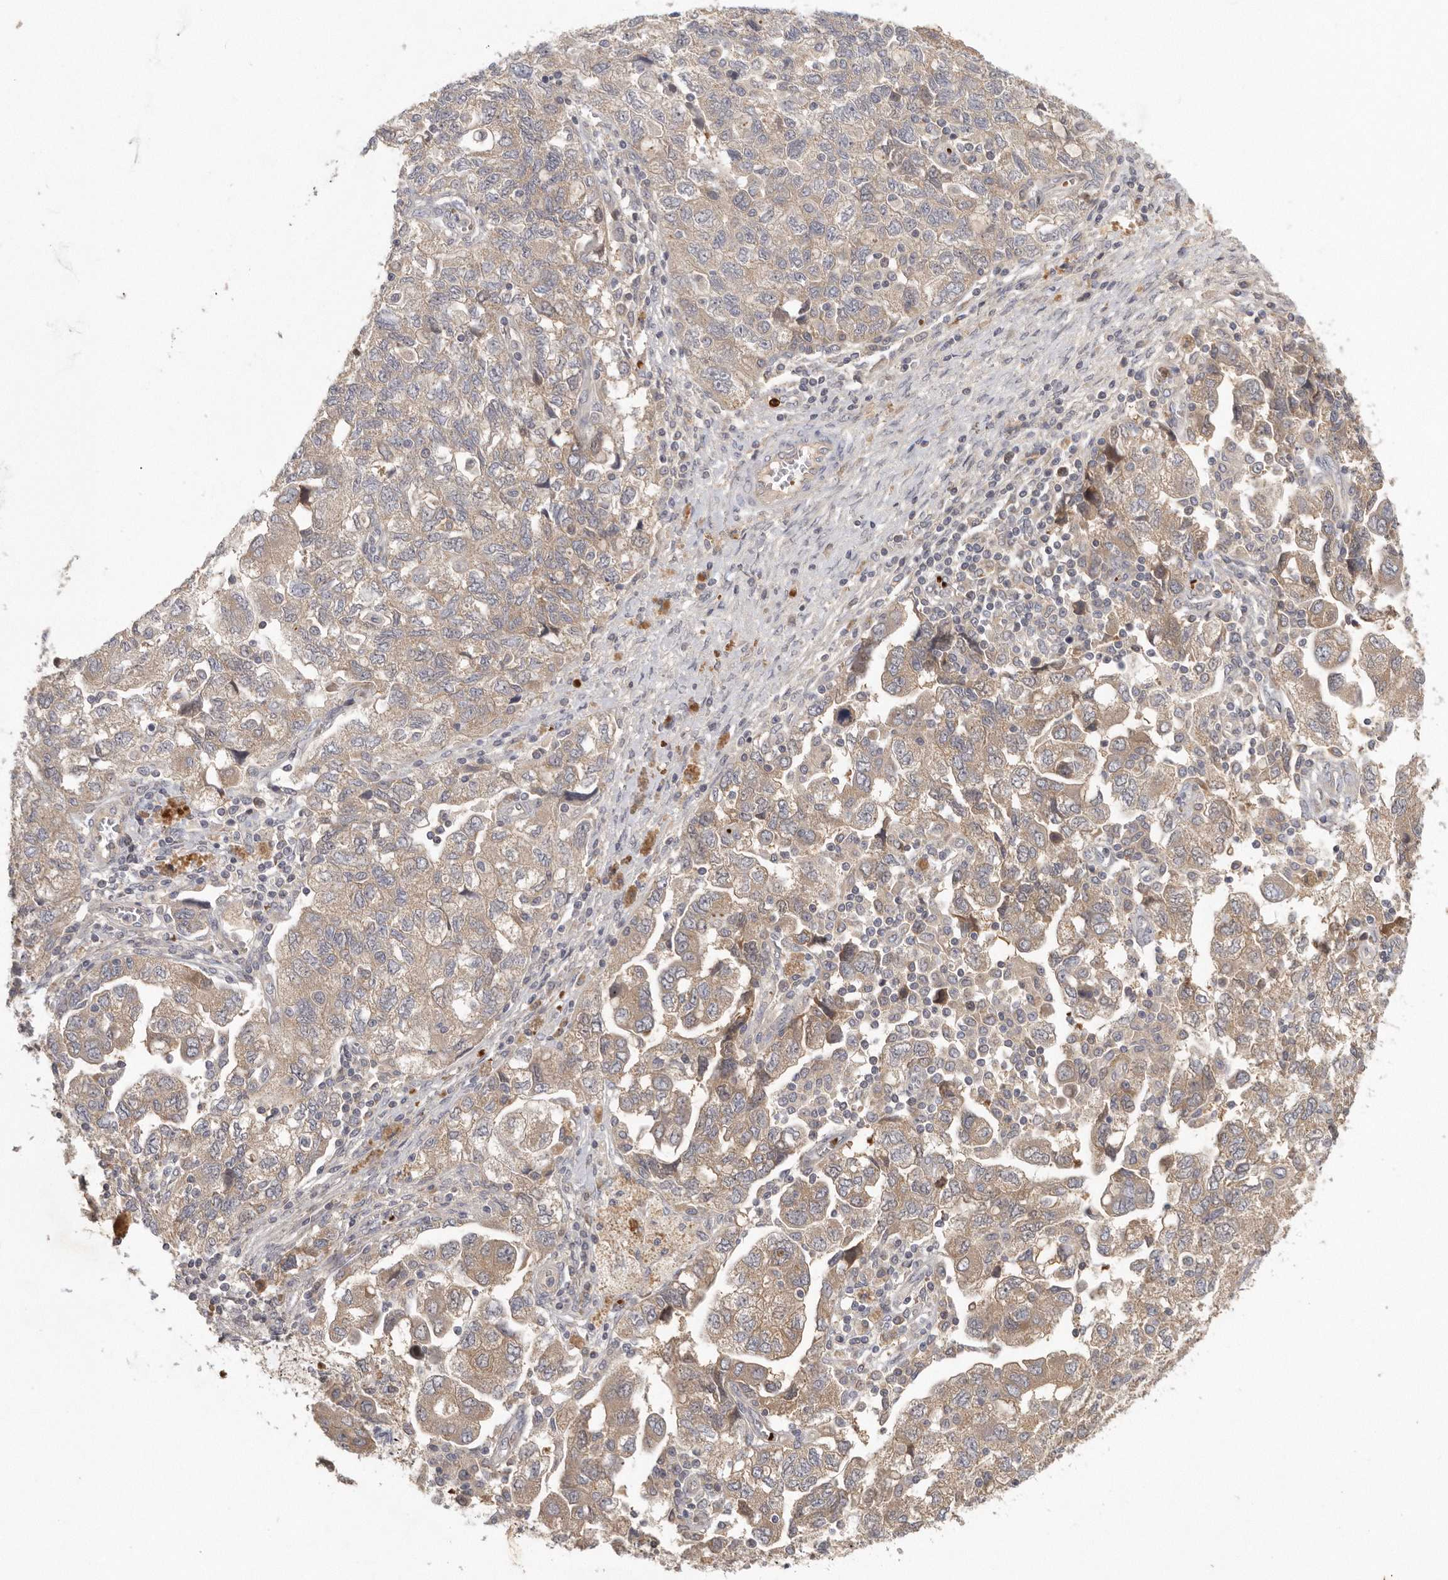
{"staining": {"intensity": "weak", "quantity": ">75%", "location": "cytoplasmic/membranous"}, "tissue": "ovarian cancer", "cell_type": "Tumor cells", "image_type": "cancer", "snomed": [{"axis": "morphology", "description": "Carcinoma, NOS"}, {"axis": "morphology", "description": "Cystadenocarcinoma, serous, NOS"}, {"axis": "topography", "description": "Ovary"}], "caption": "An IHC histopathology image of neoplastic tissue is shown. Protein staining in brown shows weak cytoplasmic/membranous positivity in serous cystadenocarcinoma (ovarian) within tumor cells.", "gene": "CFAP298", "patient": {"sex": "female", "age": 69}}